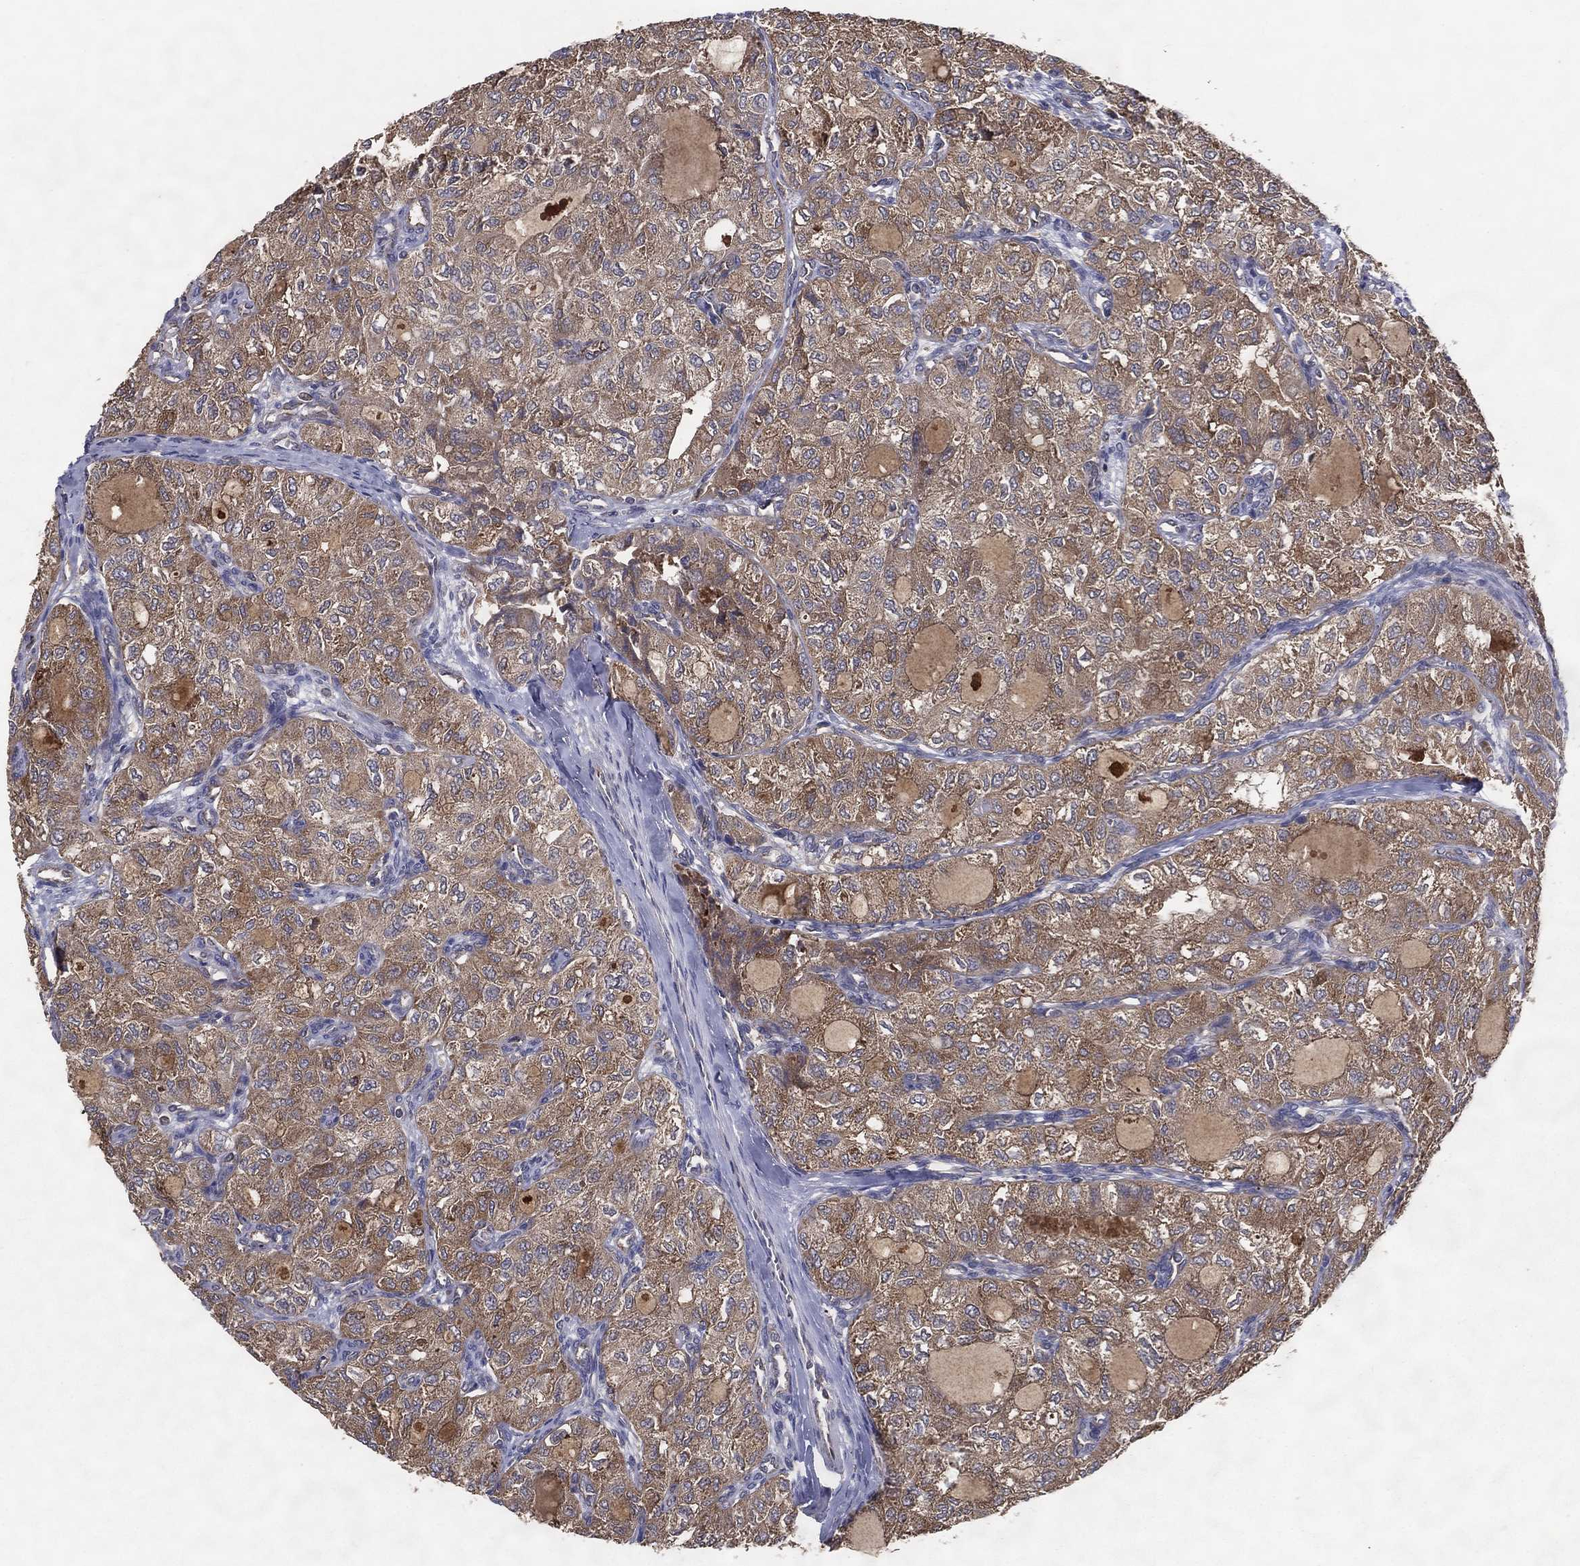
{"staining": {"intensity": "moderate", "quantity": ">75%", "location": "cytoplasmic/membranous"}, "tissue": "thyroid cancer", "cell_type": "Tumor cells", "image_type": "cancer", "snomed": [{"axis": "morphology", "description": "Follicular adenoma carcinoma, NOS"}, {"axis": "topography", "description": "Thyroid gland"}], "caption": "Human thyroid cancer (follicular adenoma carcinoma) stained with a protein marker shows moderate staining in tumor cells.", "gene": "MT-ND1", "patient": {"sex": "male", "age": 75}}